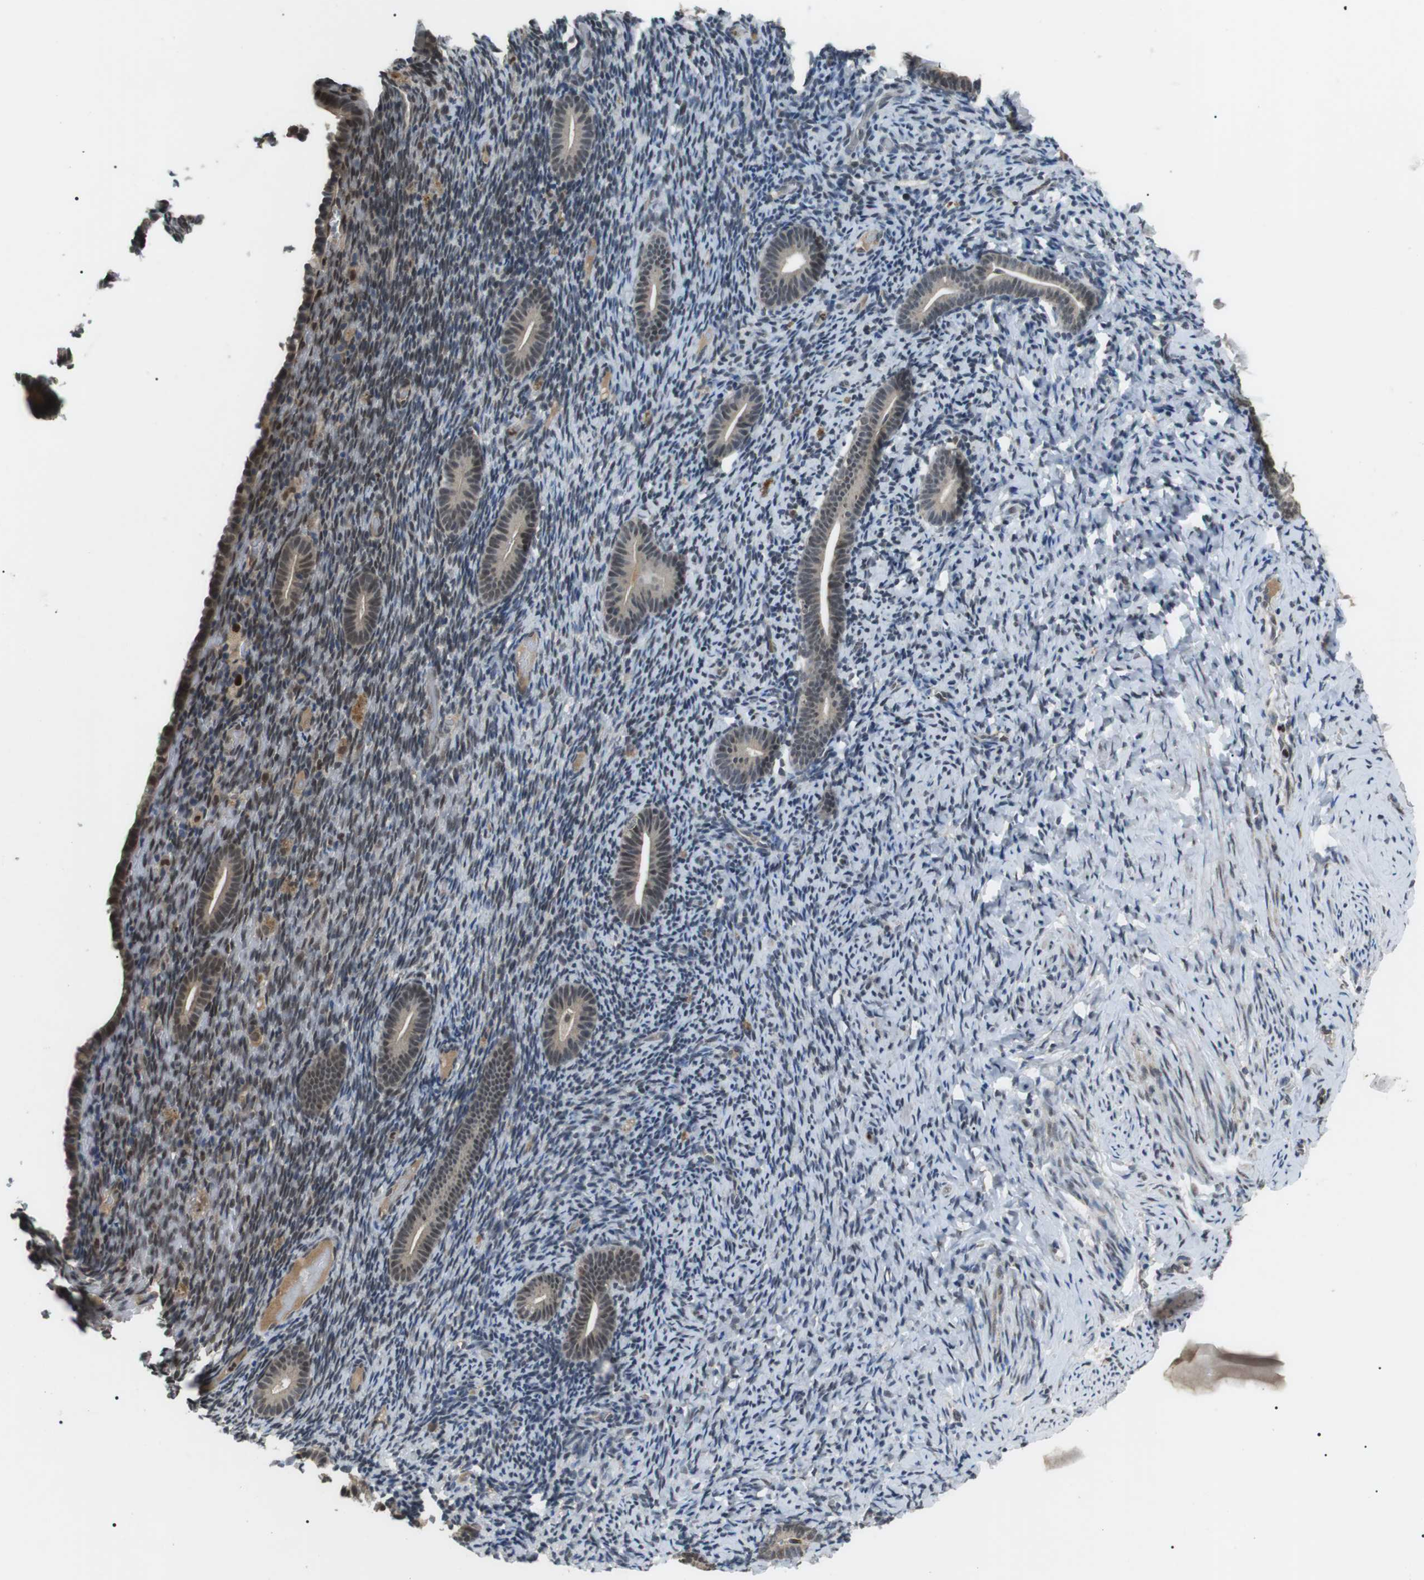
{"staining": {"intensity": "weak", "quantity": "25%-75%", "location": "cytoplasmic/membranous,nuclear"}, "tissue": "endometrium", "cell_type": "Cells in endometrial stroma", "image_type": "normal", "snomed": [{"axis": "morphology", "description": "Normal tissue, NOS"}, {"axis": "topography", "description": "Endometrium"}], "caption": "Protein expression by IHC reveals weak cytoplasmic/membranous,nuclear staining in approximately 25%-75% of cells in endometrial stroma in benign endometrium. (DAB = brown stain, brightfield microscopy at high magnification).", "gene": "ORAI3", "patient": {"sex": "female", "age": 51}}